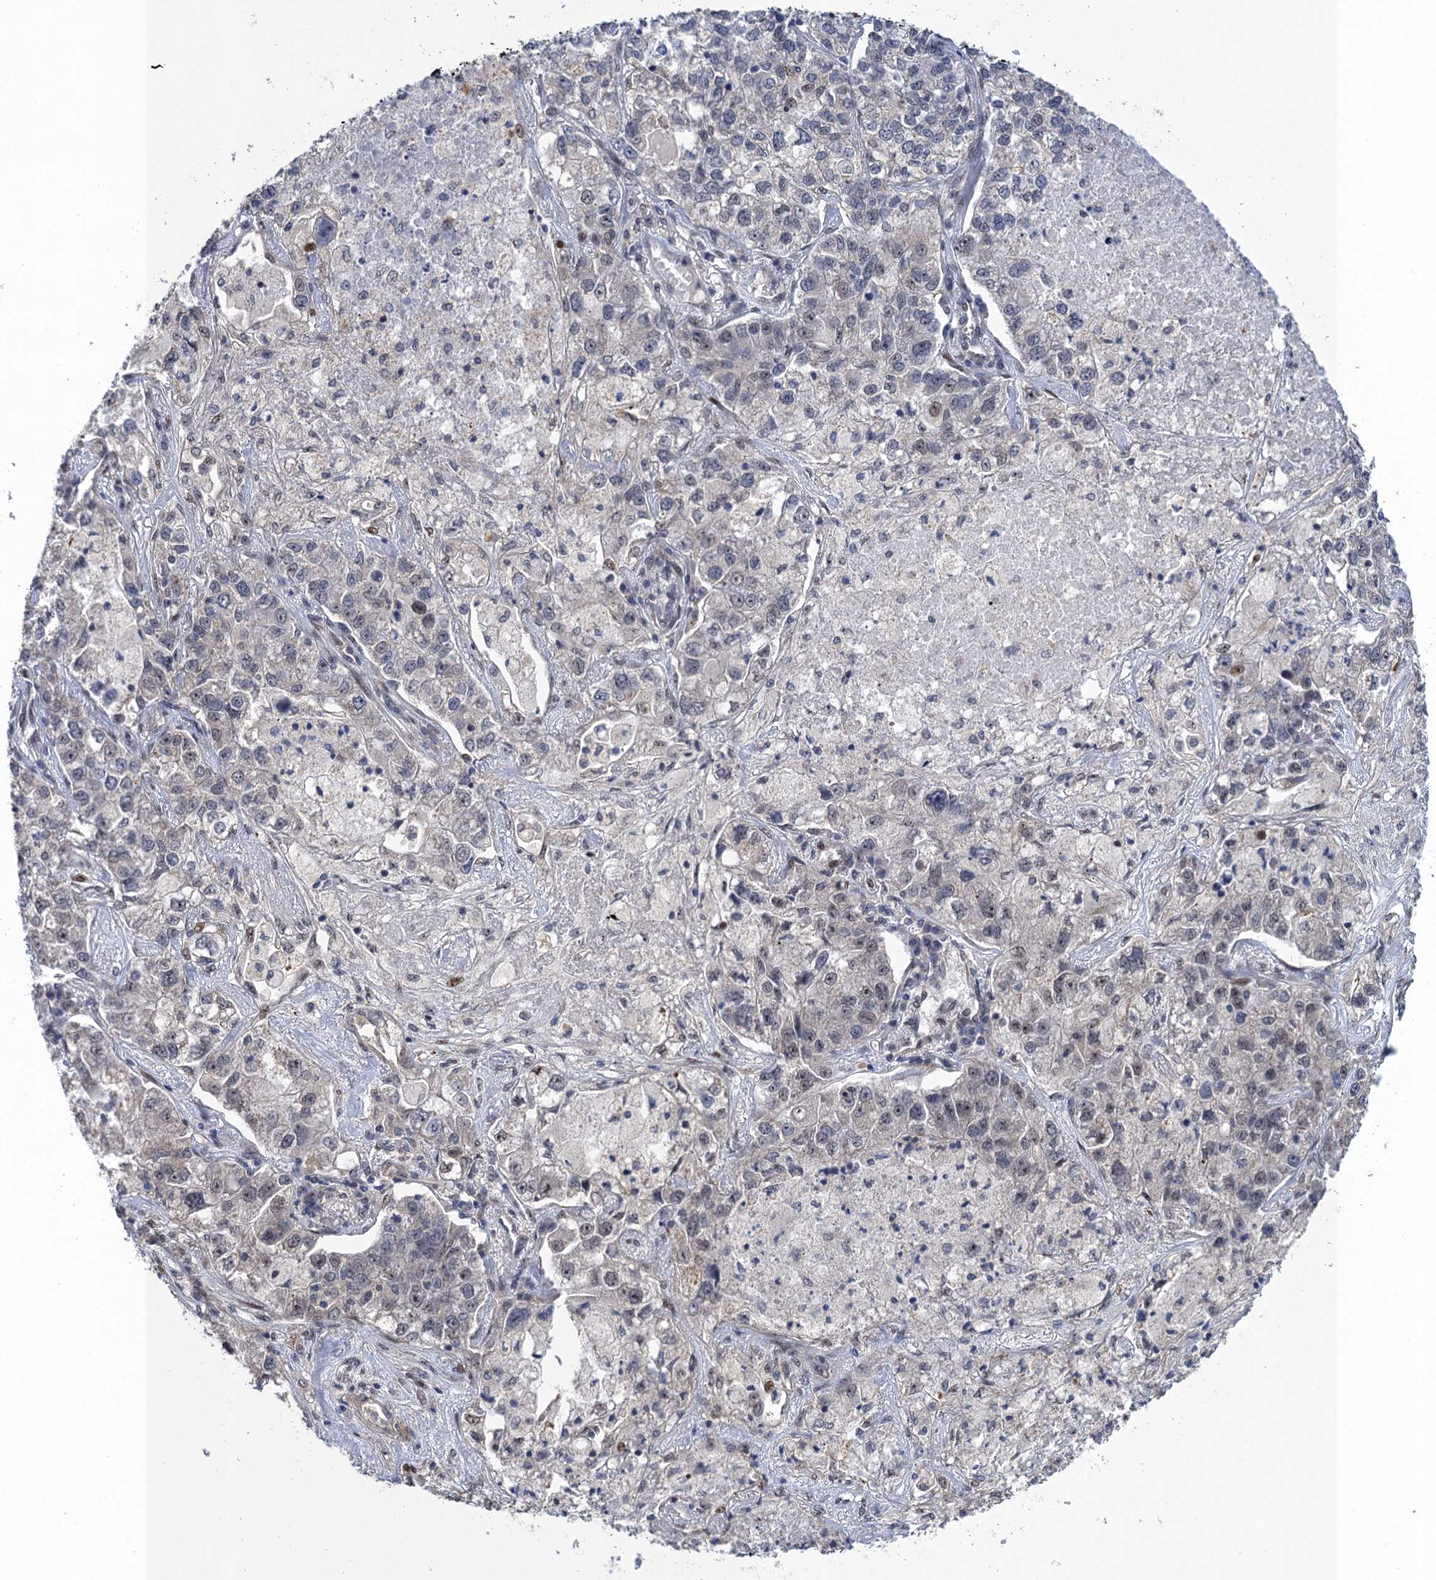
{"staining": {"intensity": "negative", "quantity": "none", "location": "none"}, "tissue": "lung cancer", "cell_type": "Tumor cells", "image_type": "cancer", "snomed": [{"axis": "morphology", "description": "Adenocarcinoma, NOS"}, {"axis": "topography", "description": "Lung"}], "caption": "High magnification brightfield microscopy of lung cancer stained with DAB (brown) and counterstained with hematoxylin (blue): tumor cells show no significant positivity.", "gene": "ZAR1L", "patient": {"sex": "male", "age": 49}}